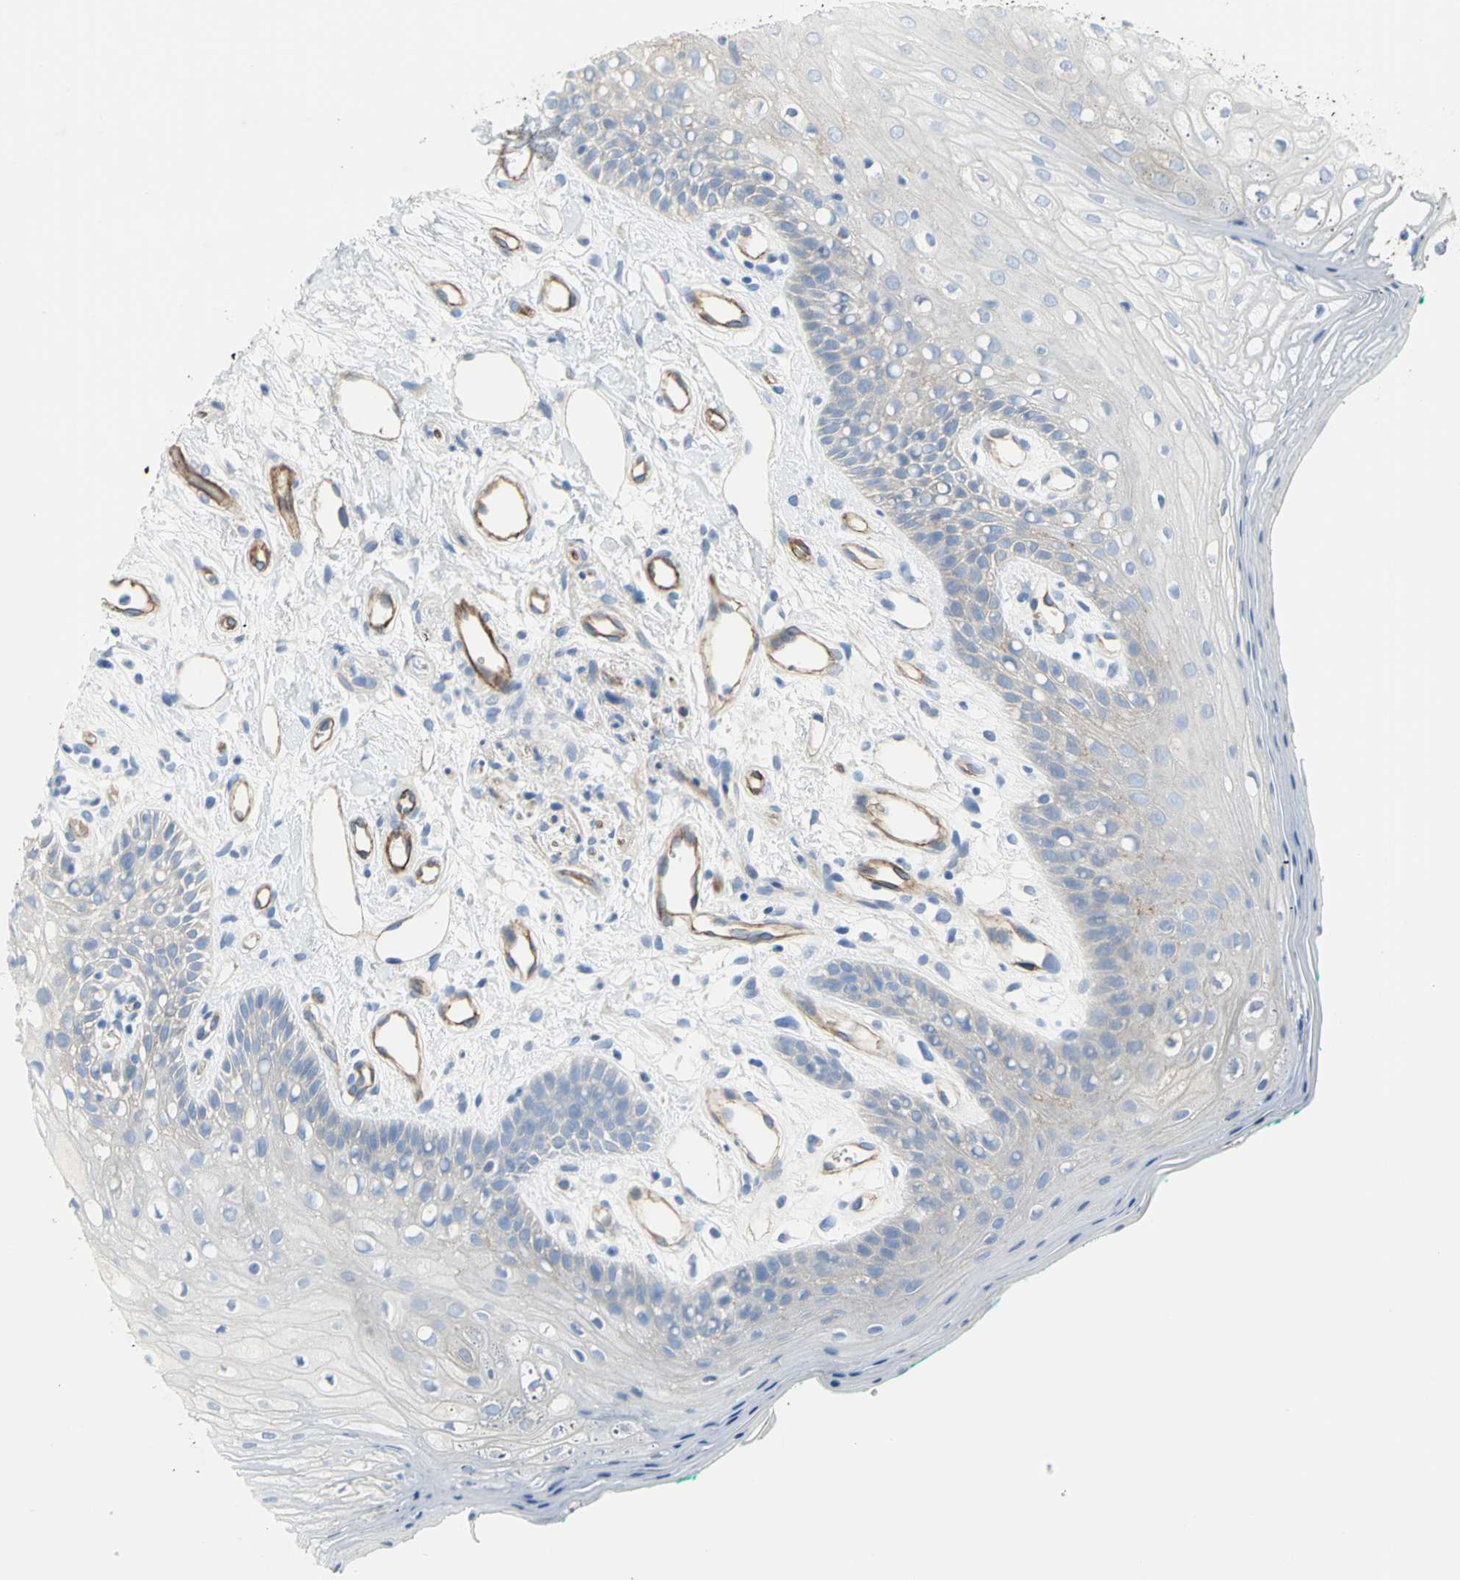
{"staining": {"intensity": "weak", "quantity": "<25%", "location": "cytoplasmic/membranous"}, "tissue": "oral mucosa", "cell_type": "Squamous epithelial cells", "image_type": "normal", "snomed": [{"axis": "morphology", "description": "Normal tissue, NOS"}, {"axis": "morphology", "description": "Squamous cell carcinoma, NOS"}, {"axis": "topography", "description": "Skeletal muscle"}, {"axis": "topography", "description": "Oral tissue"}, {"axis": "topography", "description": "Head-Neck"}], "caption": "A high-resolution micrograph shows IHC staining of normal oral mucosa, which reveals no significant positivity in squamous epithelial cells. Nuclei are stained in blue.", "gene": "FLNB", "patient": {"sex": "female", "age": 84}}